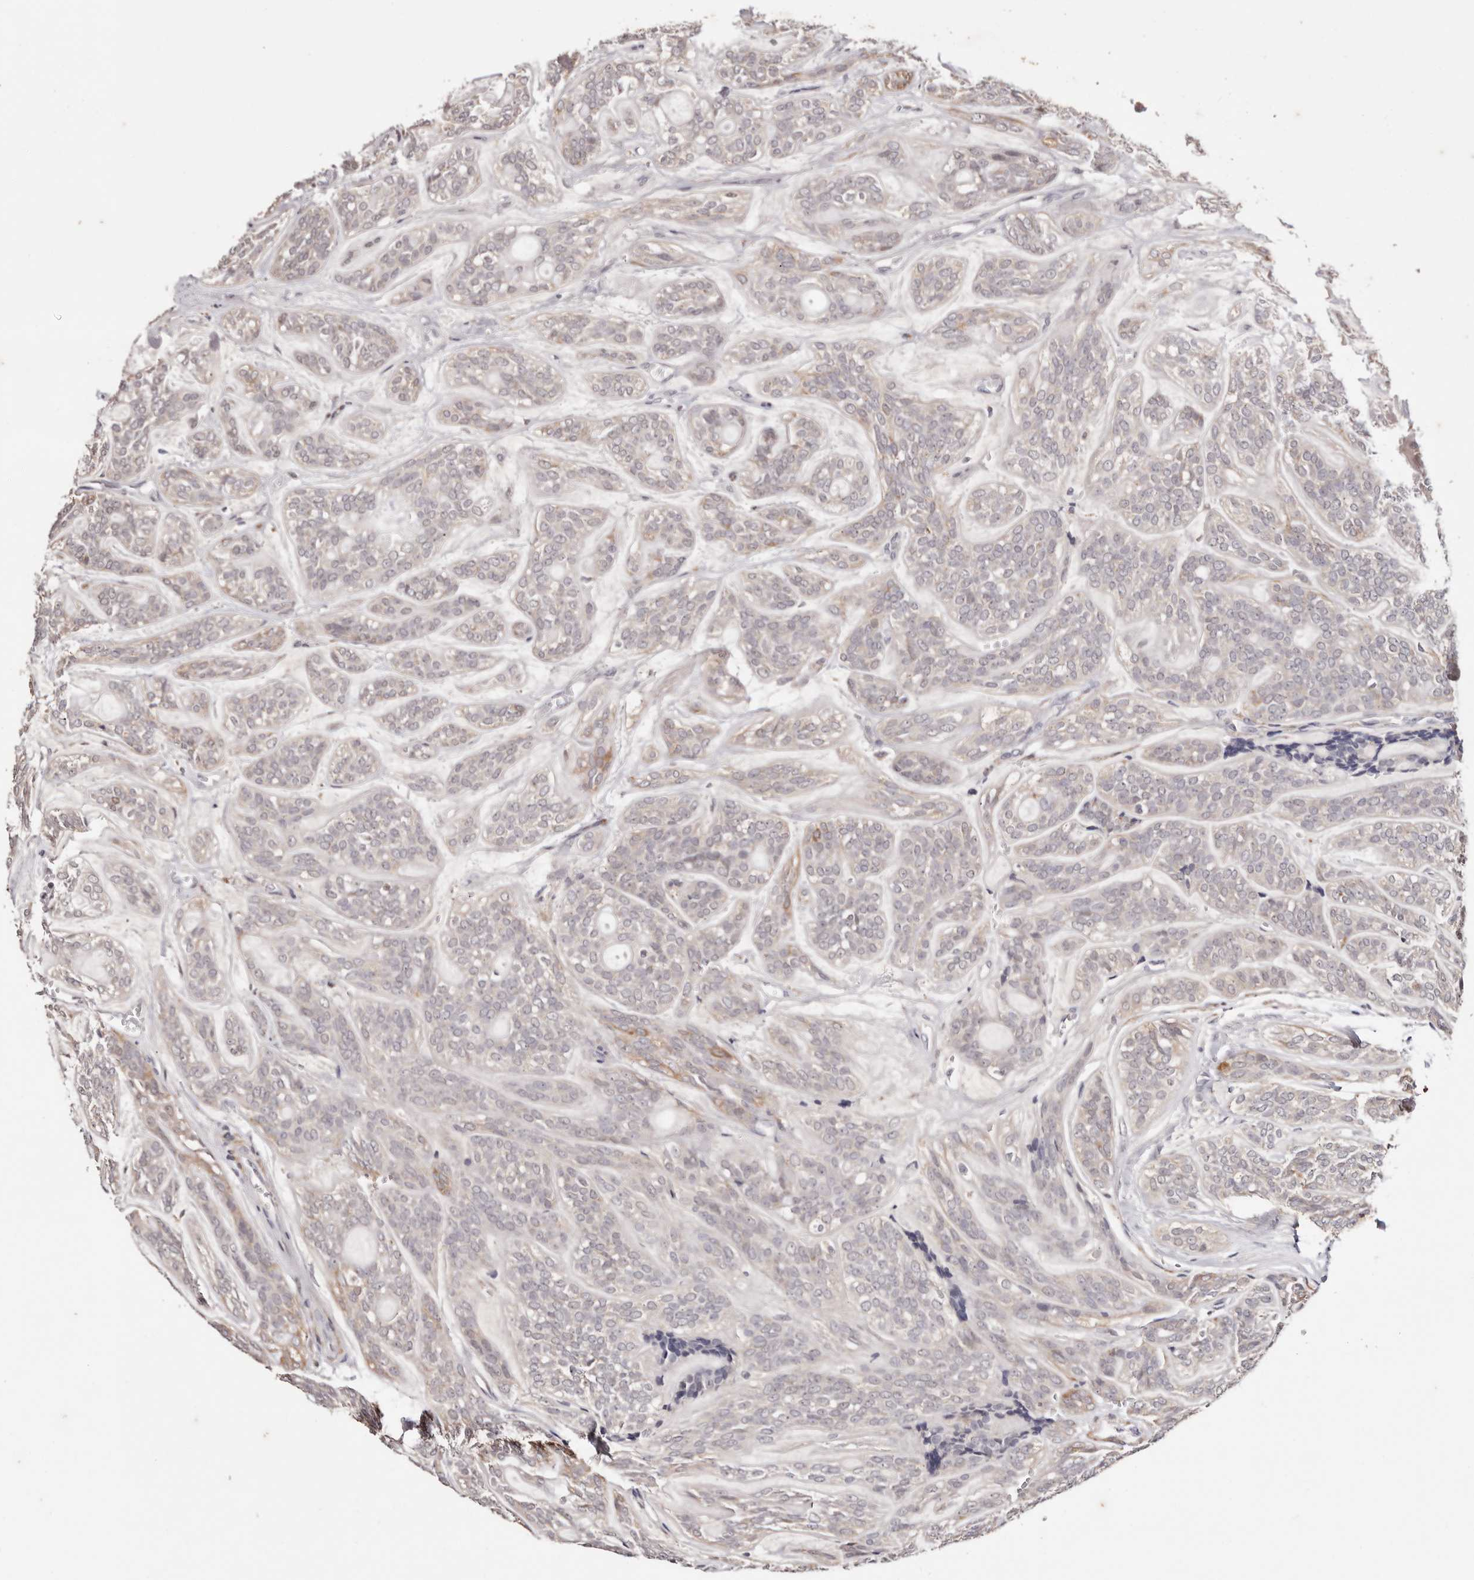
{"staining": {"intensity": "negative", "quantity": "none", "location": "none"}, "tissue": "head and neck cancer", "cell_type": "Tumor cells", "image_type": "cancer", "snomed": [{"axis": "morphology", "description": "Adenocarcinoma, NOS"}, {"axis": "topography", "description": "Head-Neck"}], "caption": "A micrograph of human adenocarcinoma (head and neck) is negative for staining in tumor cells.", "gene": "TYW3", "patient": {"sex": "male", "age": 66}}